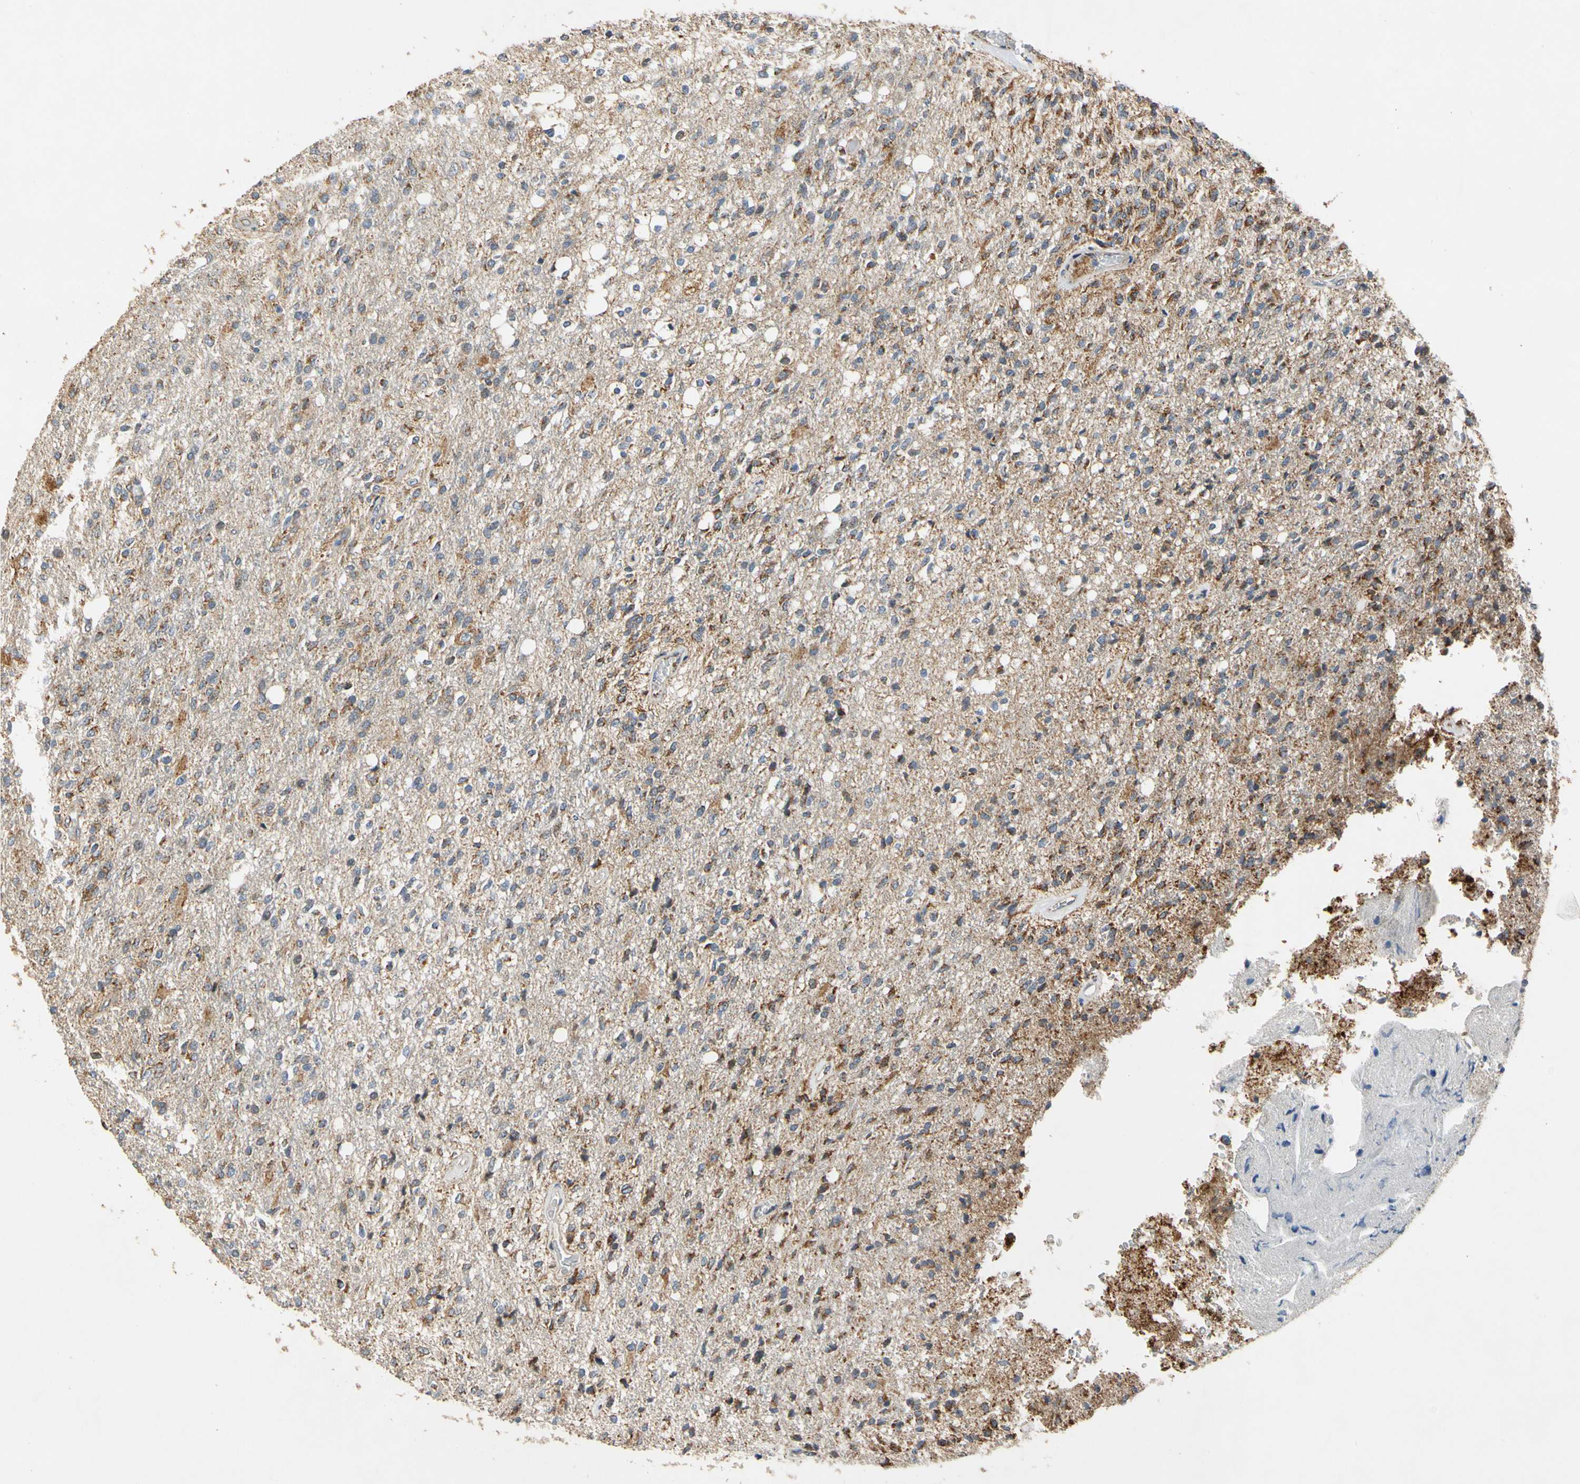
{"staining": {"intensity": "moderate", "quantity": "25%-75%", "location": "cytoplasmic/membranous"}, "tissue": "glioma", "cell_type": "Tumor cells", "image_type": "cancer", "snomed": [{"axis": "morphology", "description": "Normal tissue, NOS"}, {"axis": "morphology", "description": "Glioma, malignant, High grade"}, {"axis": "topography", "description": "Cerebral cortex"}], "caption": "Malignant glioma (high-grade) was stained to show a protein in brown. There is medium levels of moderate cytoplasmic/membranous staining in about 25%-75% of tumor cells. (DAB (3,3'-diaminobenzidine) IHC with brightfield microscopy, high magnification).", "gene": "GPD2", "patient": {"sex": "male", "age": 77}}